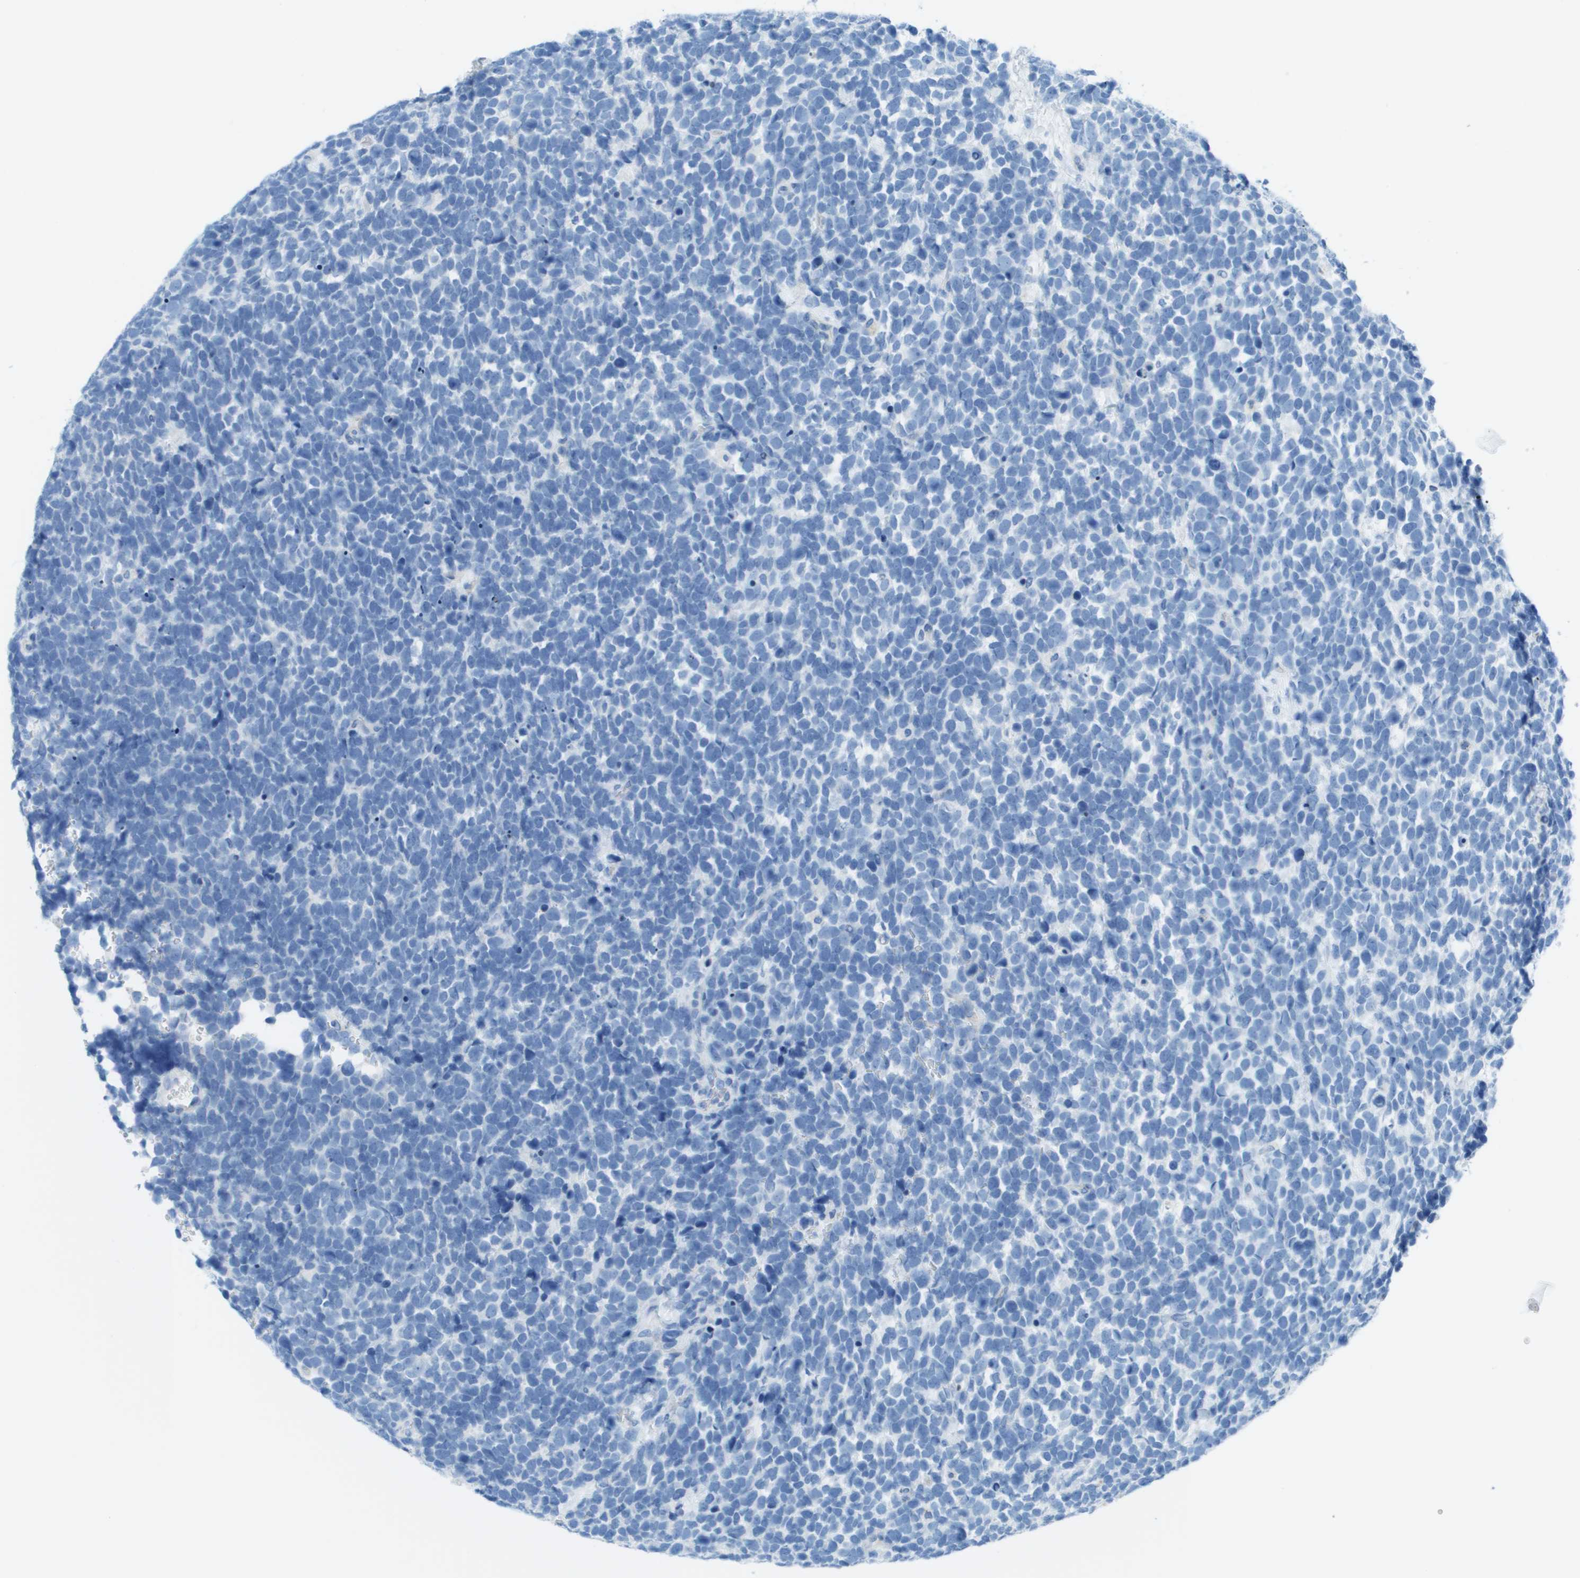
{"staining": {"intensity": "negative", "quantity": "none", "location": "none"}, "tissue": "urothelial cancer", "cell_type": "Tumor cells", "image_type": "cancer", "snomed": [{"axis": "morphology", "description": "Urothelial carcinoma, High grade"}, {"axis": "topography", "description": "Urinary bladder"}], "caption": "Tumor cells show no significant protein positivity in high-grade urothelial carcinoma. The staining was performed using DAB (3,3'-diaminobenzidine) to visualize the protein expression in brown, while the nuclei were stained in blue with hematoxylin (Magnification: 20x).", "gene": "CD46", "patient": {"sex": "female", "age": 82}}